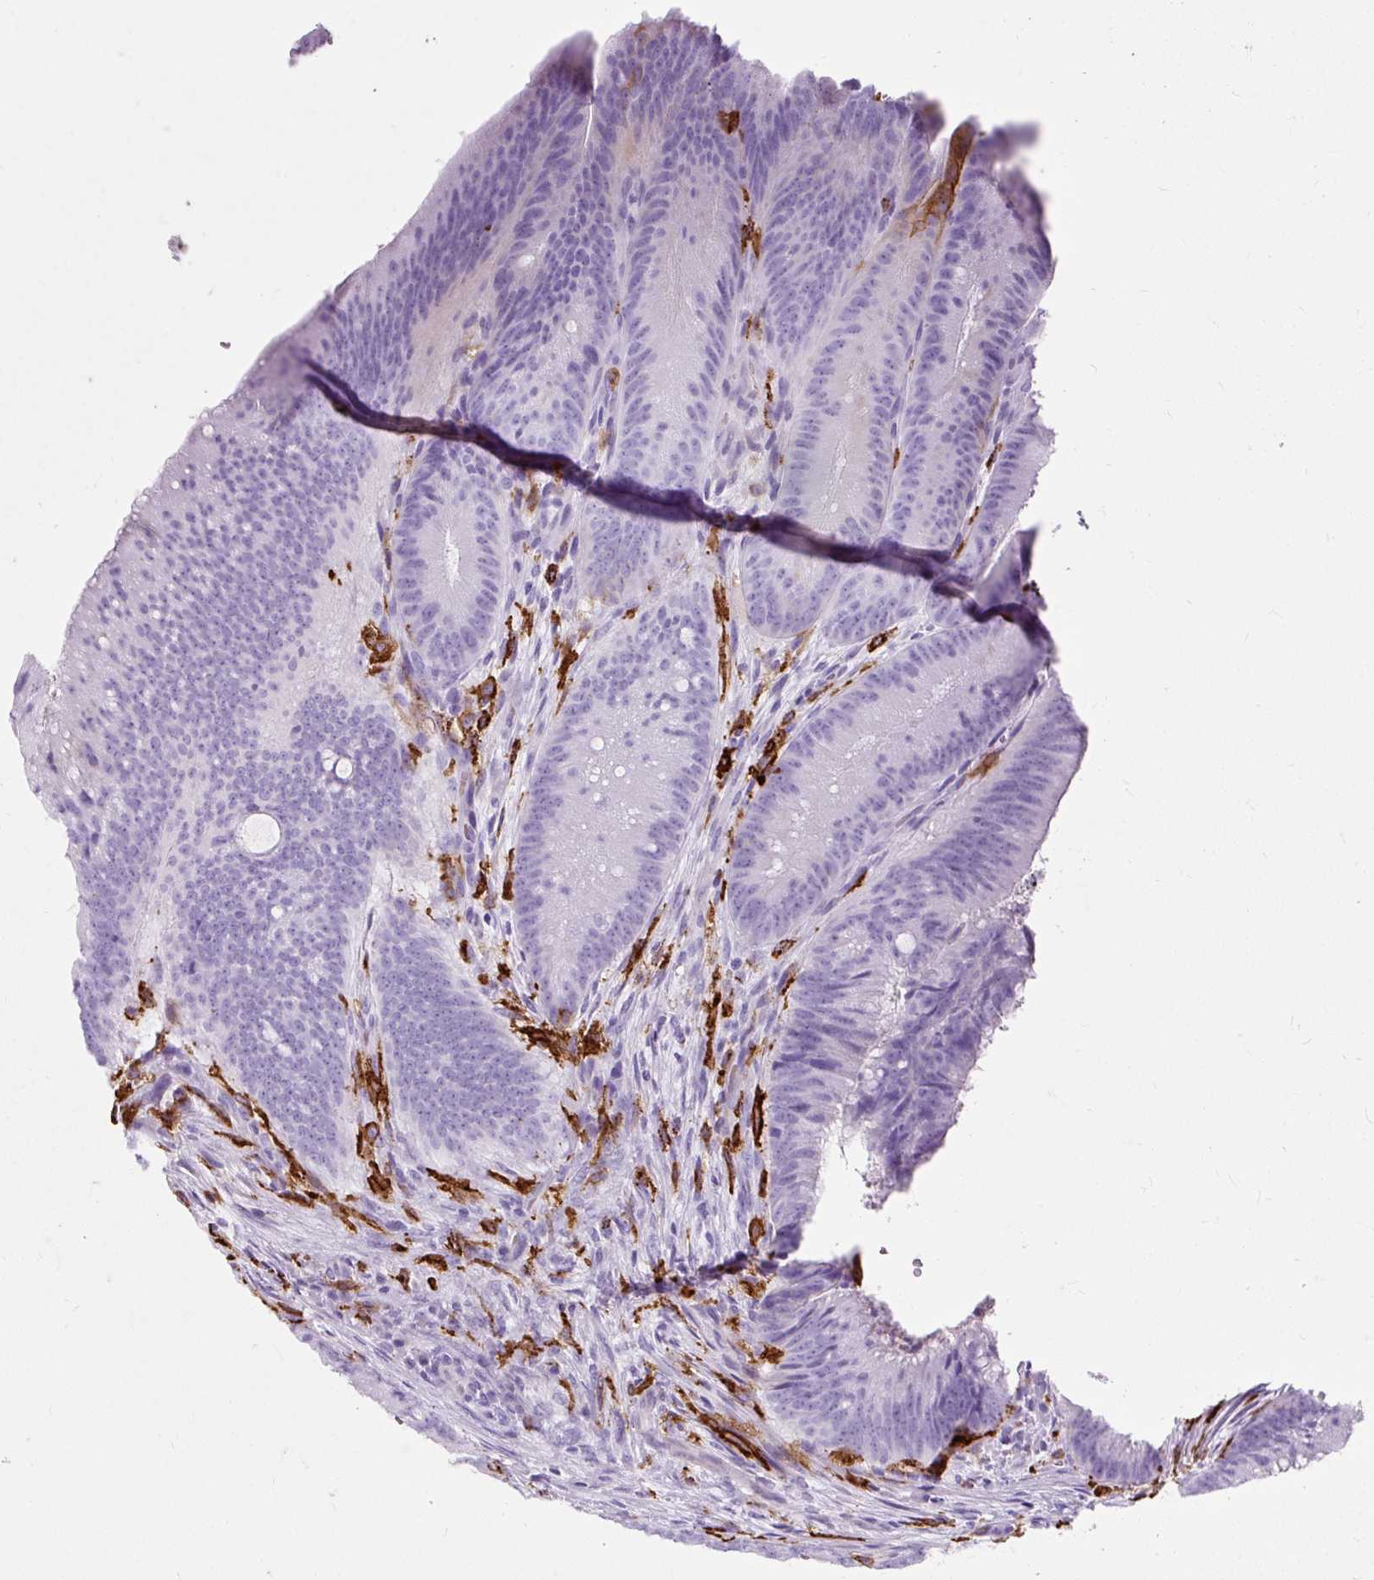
{"staining": {"intensity": "negative", "quantity": "none", "location": "none"}, "tissue": "colorectal cancer", "cell_type": "Tumor cells", "image_type": "cancer", "snomed": [{"axis": "morphology", "description": "Adenocarcinoma, NOS"}, {"axis": "topography", "description": "Colon"}], "caption": "Human colorectal cancer stained for a protein using immunohistochemistry (IHC) demonstrates no staining in tumor cells.", "gene": "HLA-DRA", "patient": {"sex": "female", "age": 43}}